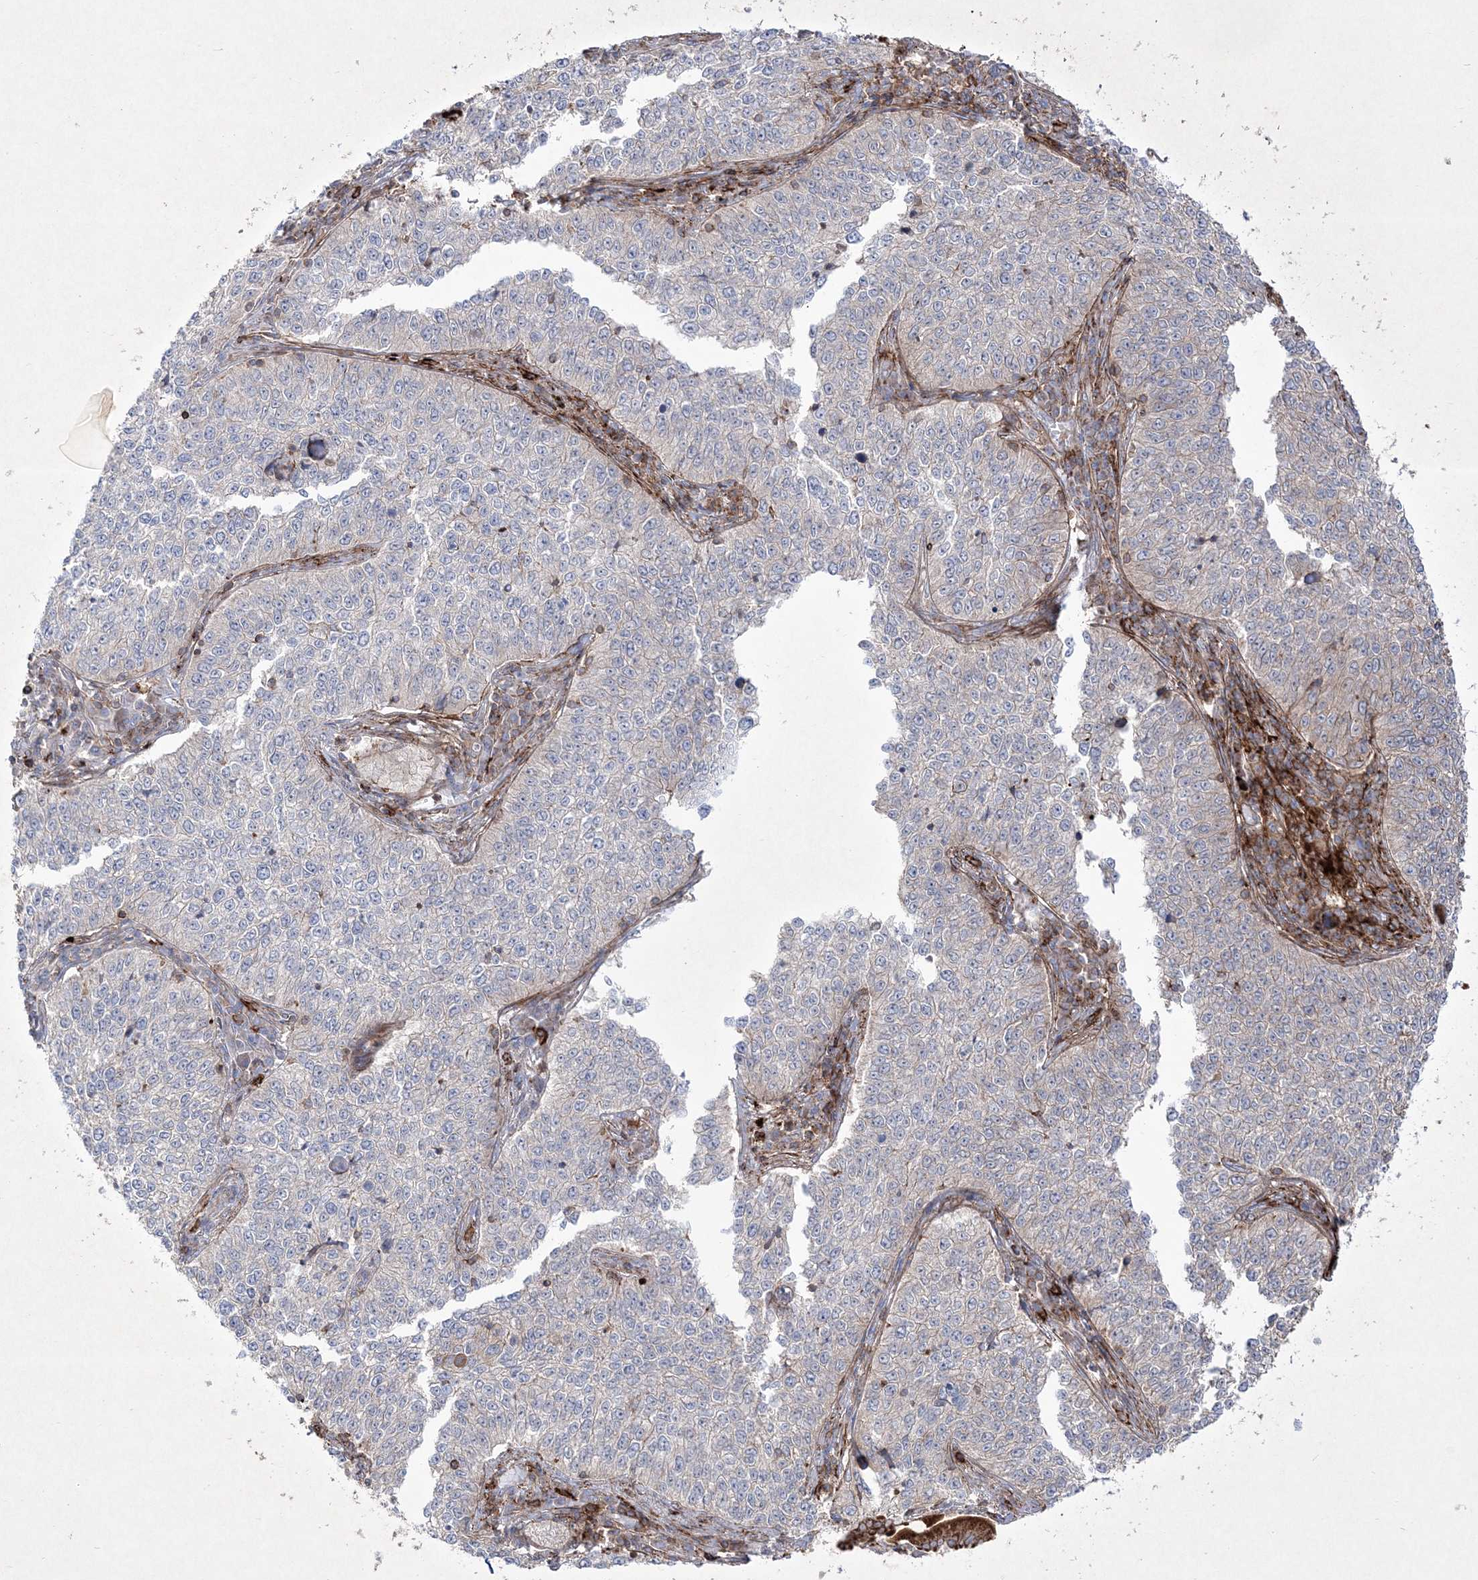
{"staining": {"intensity": "negative", "quantity": "none", "location": "none"}, "tissue": "cervical cancer", "cell_type": "Tumor cells", "image_type": "cancer", "snomed": [{"axis": "morphology", "description": "Squamous cell carcinoma, NOS"}, {"axis": "topography", "description": "Cervix"}], "caption": "Tumor cells show no significant protein staining in cervical squamous cell carcinoma.", "gene": "RICTOR", "patient": {"sex": "female", "age": 35}}